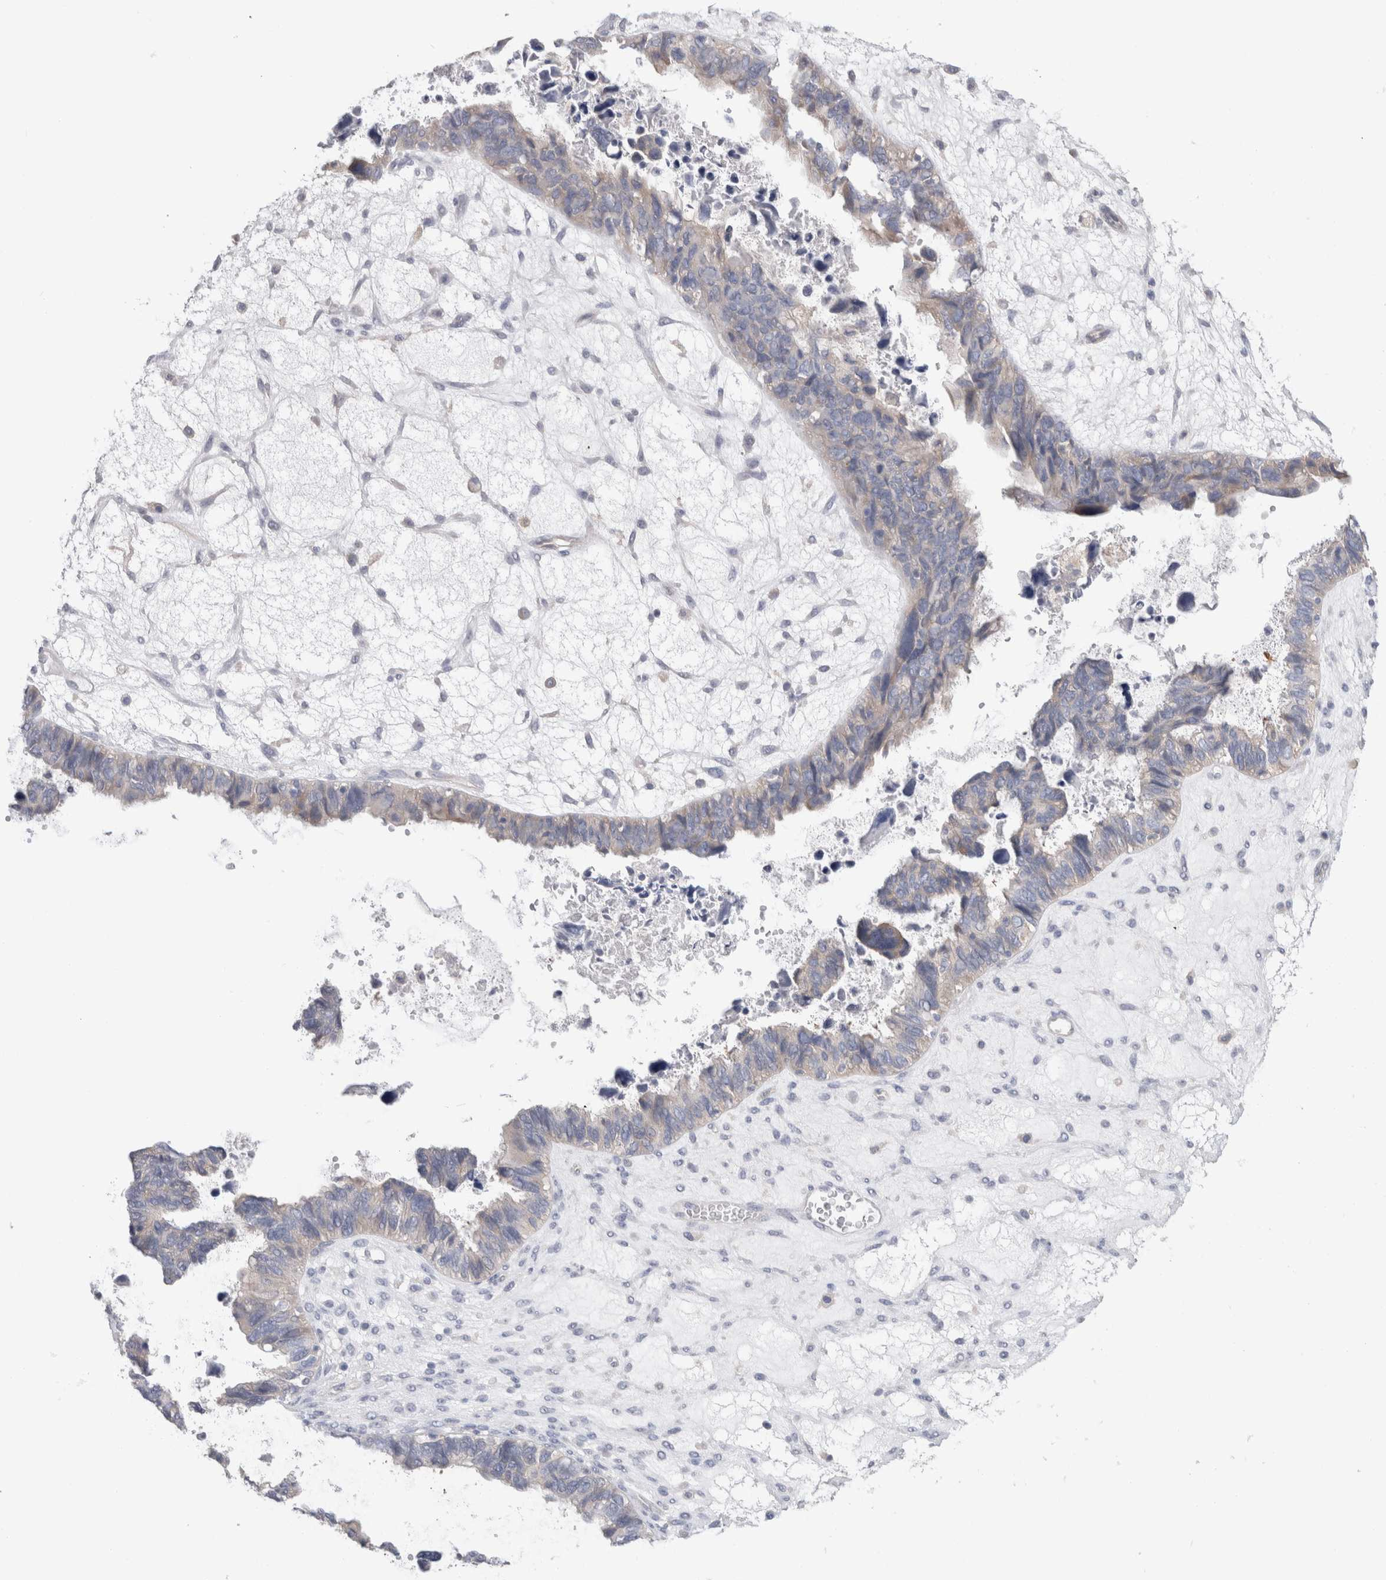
{"staining": {"intensity": "weak", "quantity": "<25%", "location": "cytoplasmic/membranous"}, "tissue": "ovarian cancer", "cell_type": "Tumor cells", "image_type": "cancer", "snomed": [{"axis": "morphology", "description": "Cystadenocarcinoma, serous, NOS"}, {"axis": "topography", "description": "Ovary"}], "caption": "High magnification brightfield microscopy of ovarian serous cystadenocarcinoma stained with DAB (brown) and counterstained with hematoxylin (blue): tumor cells show no significant positivity.", "gene": "SCRN1", "patient": {"sex": "female", "age": 79}}